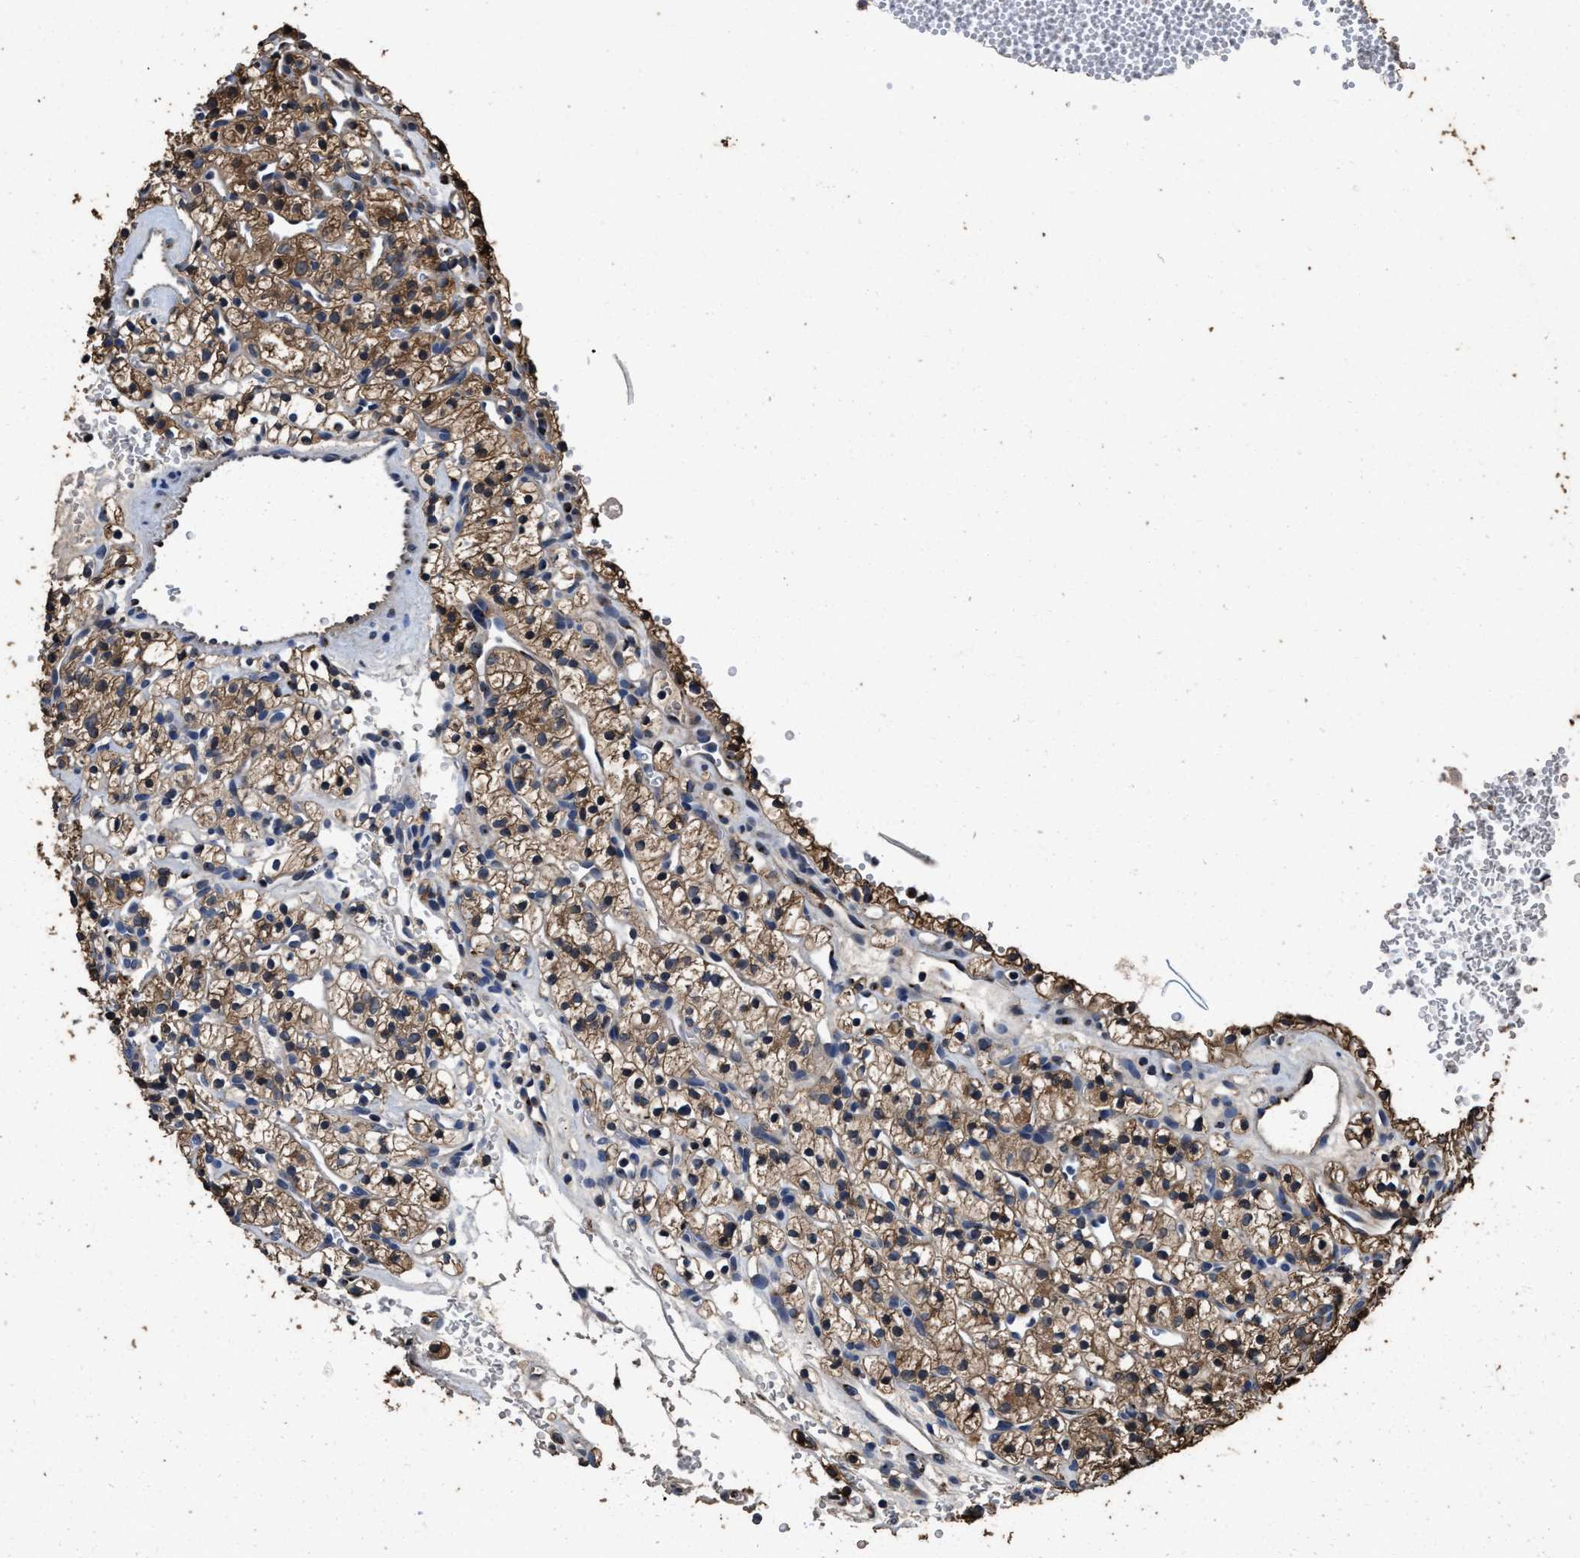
{"staining": {"intensity": "moderate", "quantity": ">75%", "location": "cytoplasmic/membranous"}, "tissue": "renal cancer", "cell_type": "Tumor cells", "image_type": "cancer", "snomed": [{"axis": "morphology", "description": "Adenocarcinoma, NOS"}, {"axis": "topography", "description": "Kidney"}], "caption": "IHC photomicrograph of adenocarcinoma (renal) stained for a protein (brown), which reveals medium levels of moderate cytoplasmic/membranous expression in about >75% of tumor cells.", "gene": "TPST2", "patient": {"sex": "female", "age": 57}}